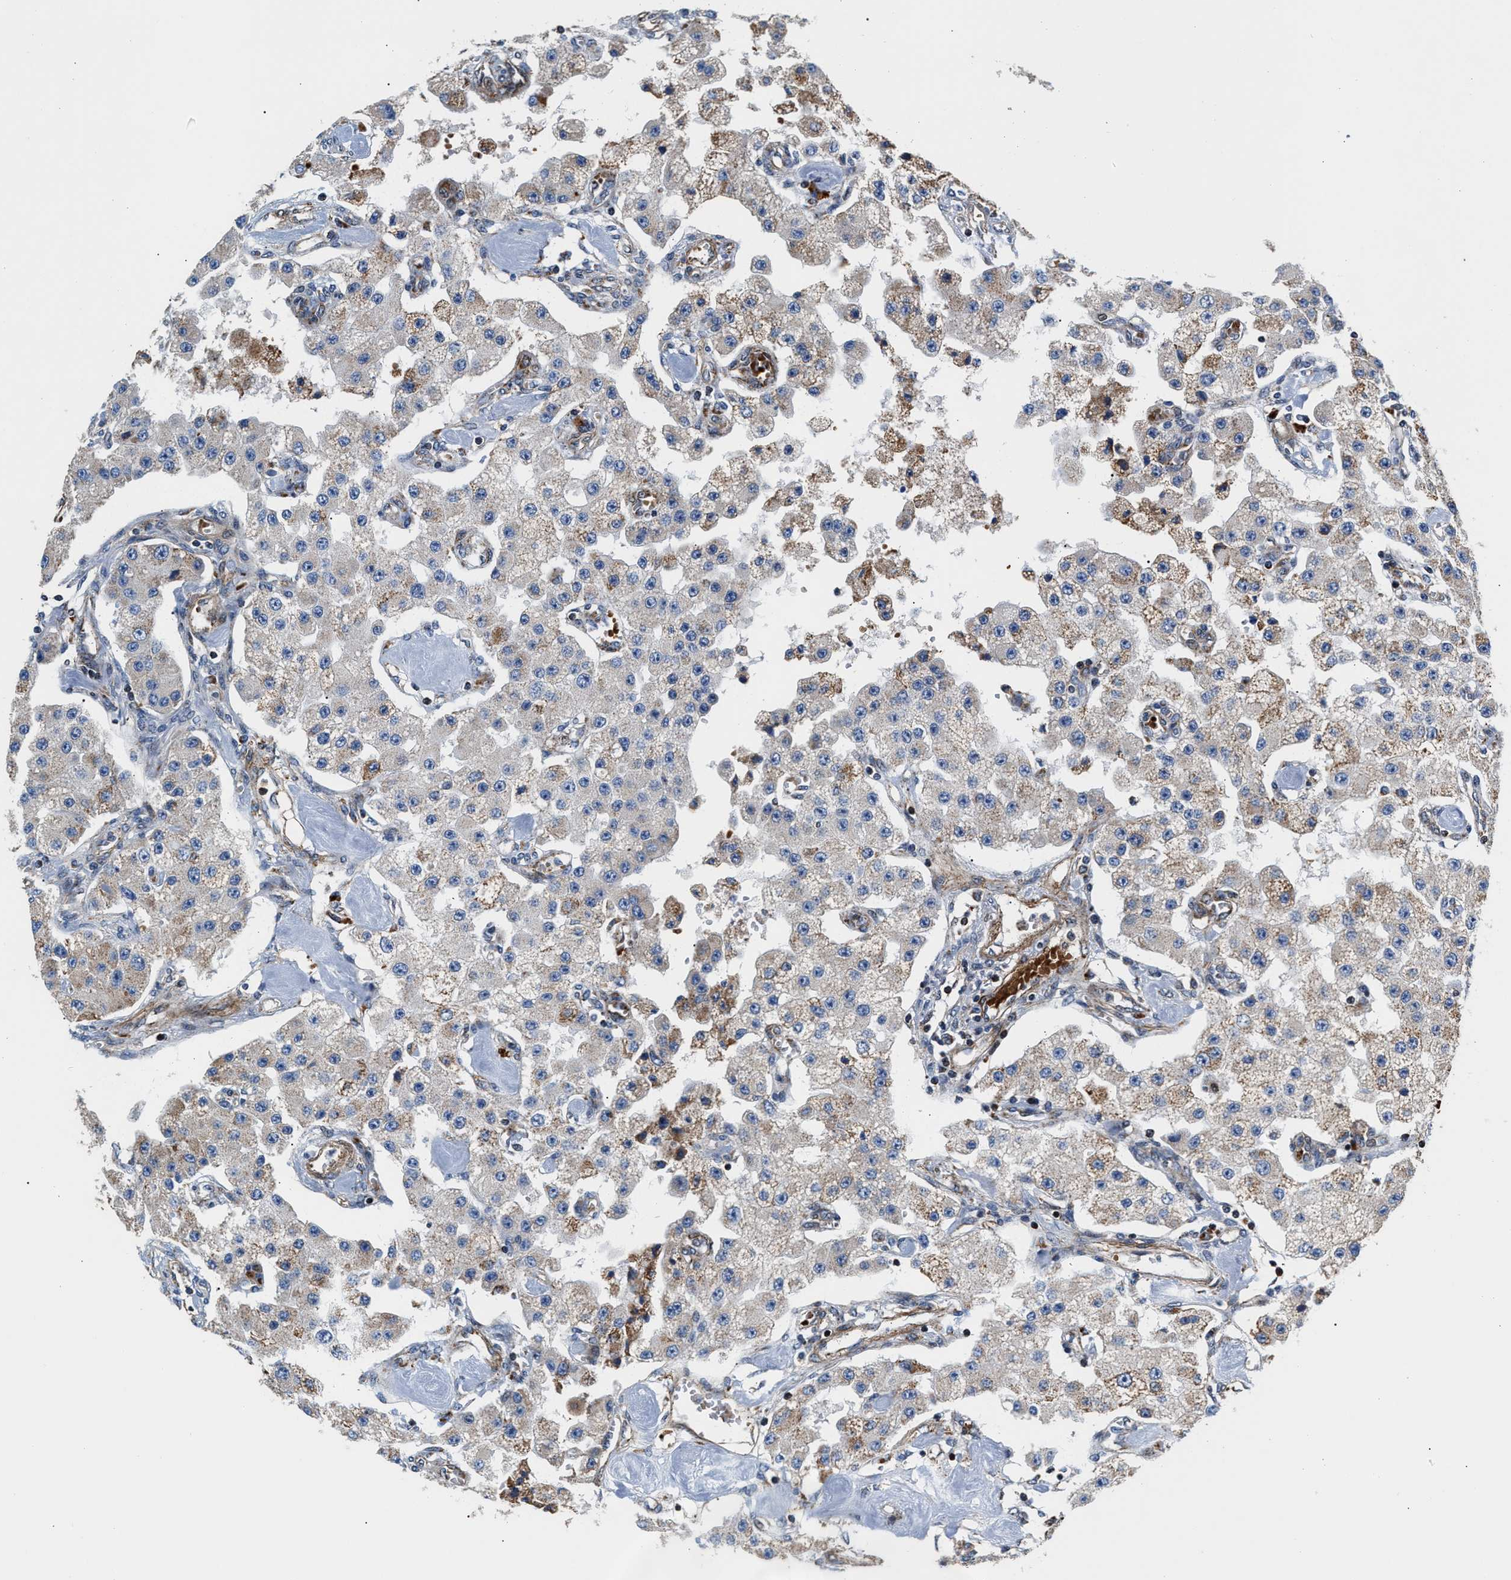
{"staining": {"intensity": "weak", "quantity": "<25%", "location": "cytoplasmic/membranous"}, "tissue": "carcinoid", "cell_type": "Tumor cells", "image_type": "cancer", "snomed": [{"axis": "morphology", "description": "Carcinoid, malignant, NOS"}, {"axis": "topography", "description": "Pancreas"}], "caption": "IHC photomicrograph of human malignant carcinoid stained for a protein (brown), which reveals no positivity in tumor cells.", "gene": "SGK1", "patient": {"sex": "male", "age": 41}}